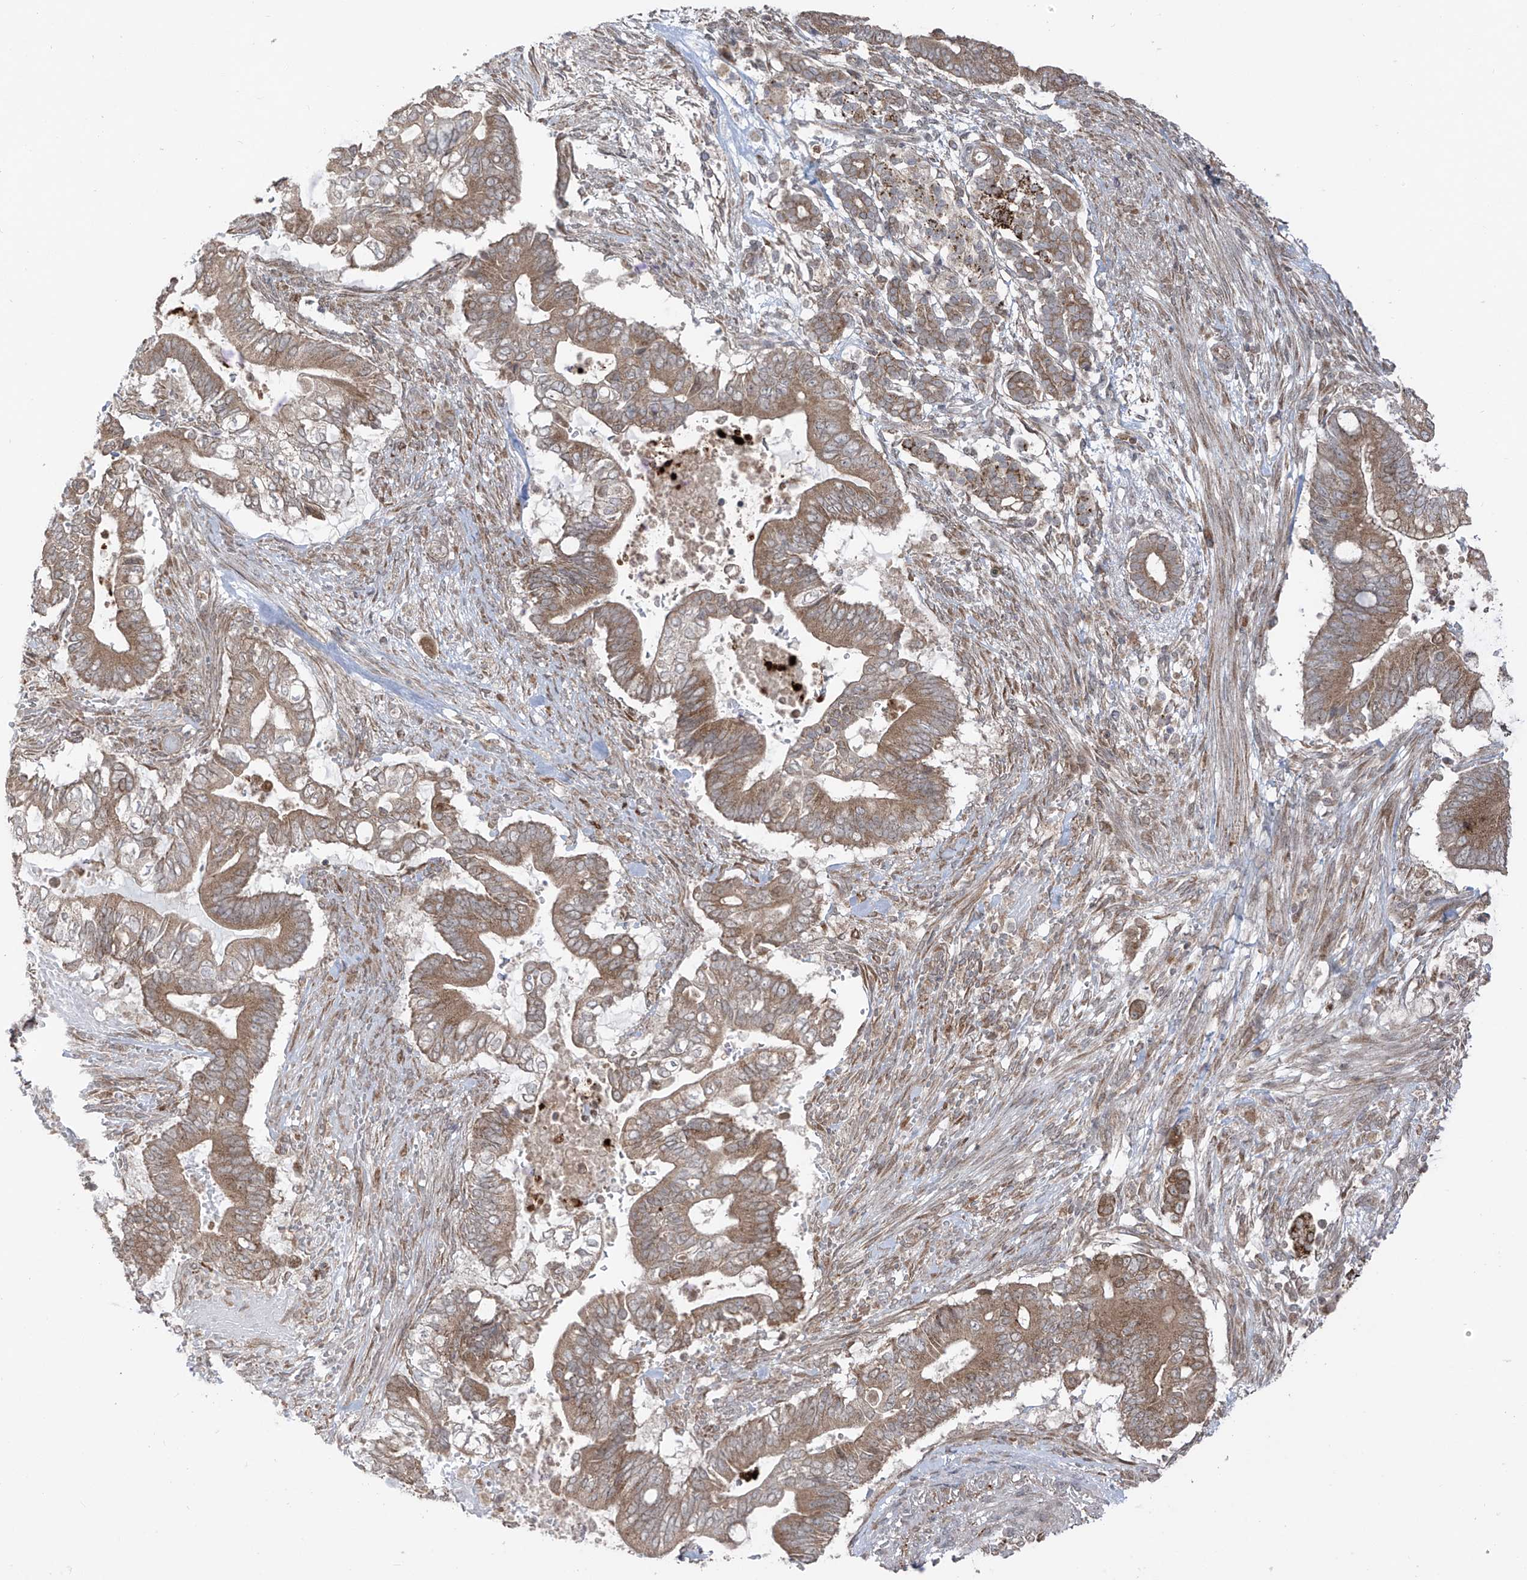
{"staining": {"intensity": "moderate", "quantity": ">75%", "location": "cytoplasmic/membranous"}, "tissue": "pancreatic cancer", "cell_type": "Tumor cells", "image_type": "cancer", "snomed": [{"axis": "morphology", "description": "Adenocarcinoma, NOS"}, {"axis": "topography", "description": "Pancreas"}], "caption": "Adenocarcinoma (pancreatic) tissue demonstrates moderate cytoplasmic/membranous positivity in approximately >75% of tumor cells", "gene": "PDE11A", "patient": {"sex": "male", "age": 68}}